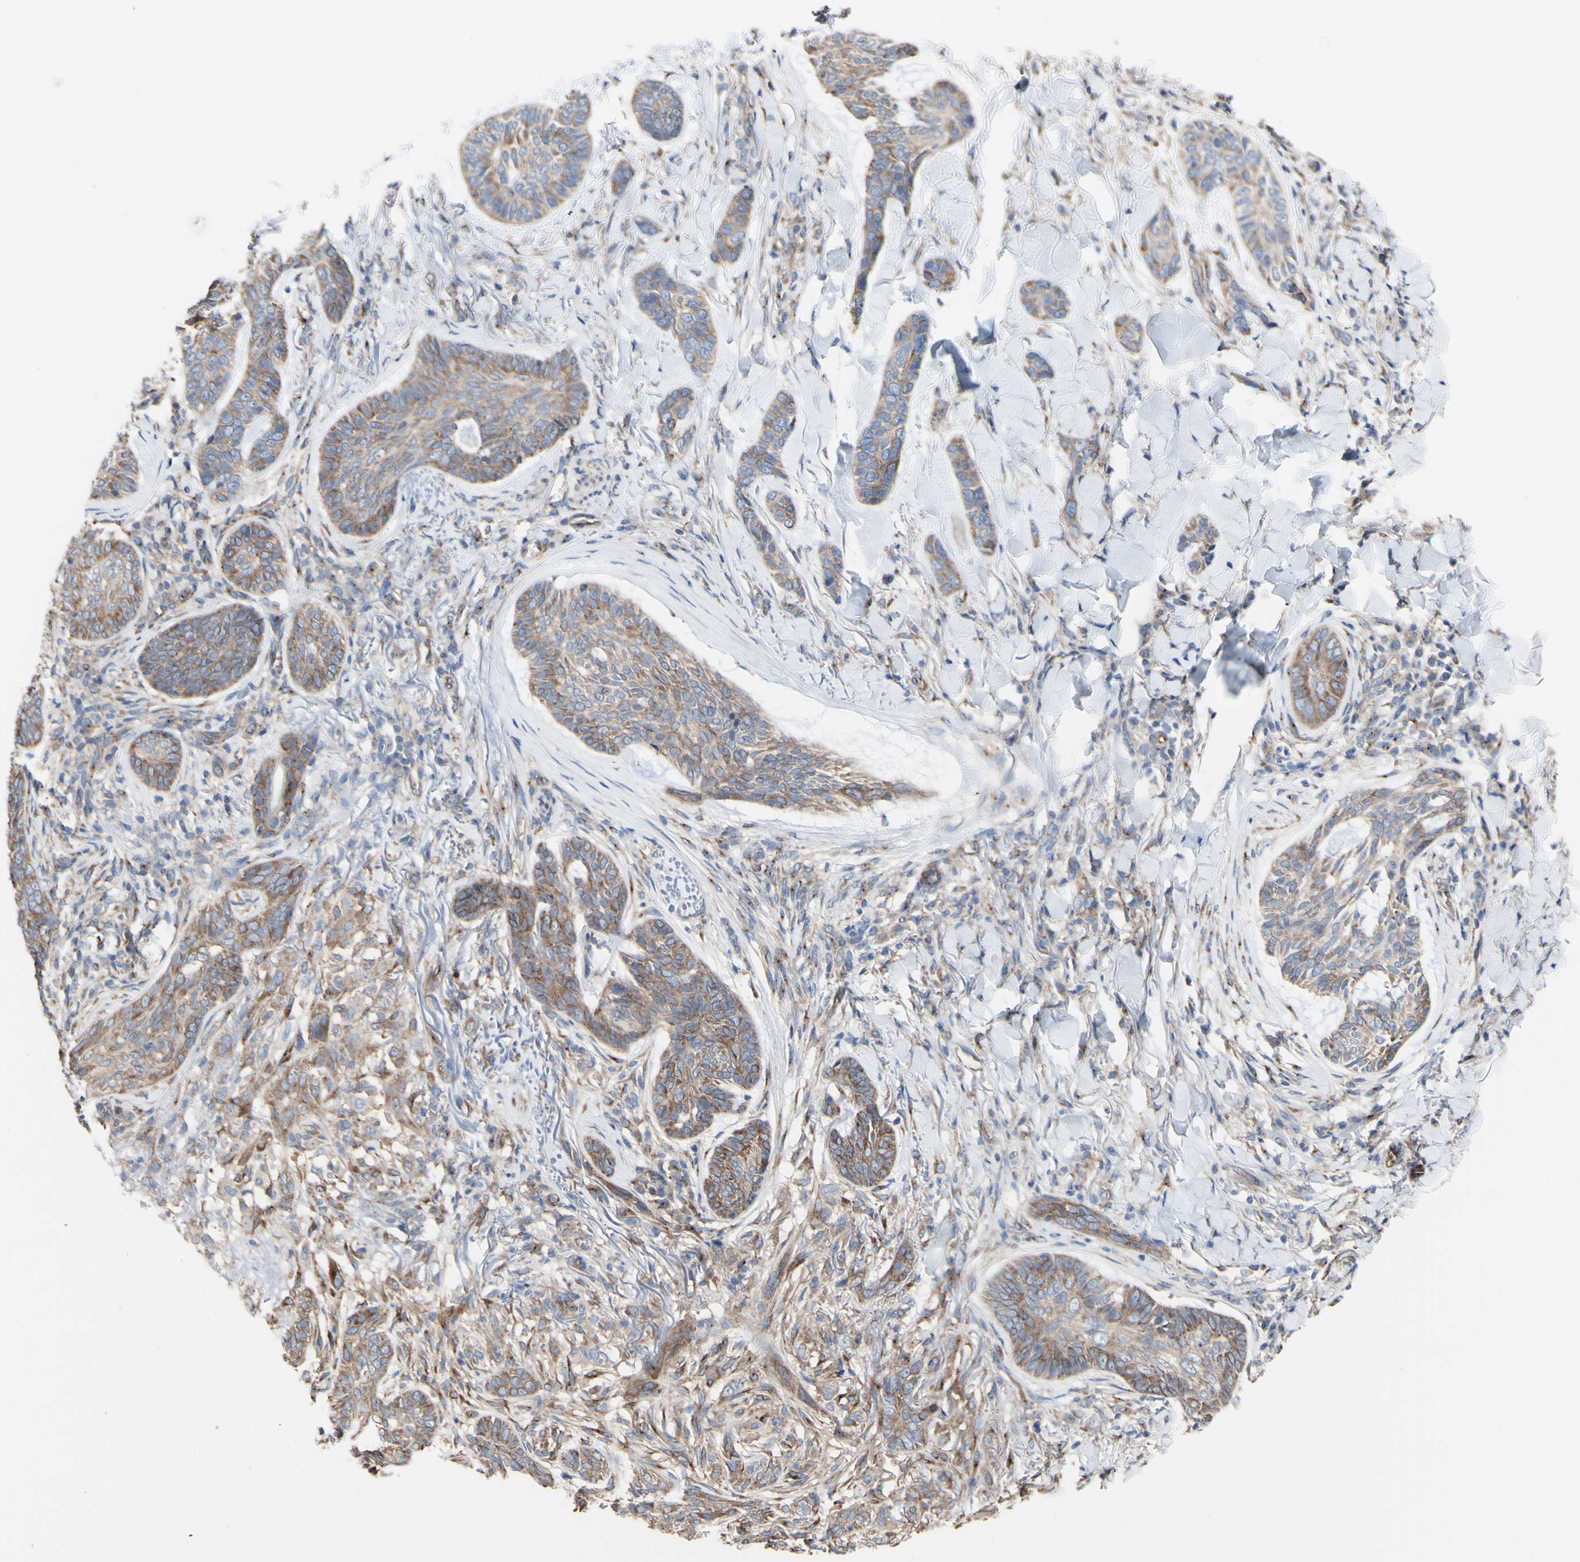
{"staining": {"intensity": "moderate", "quantity": ">75%", "location": "cytoplasmic/membranous"}, "tissue": "skin cancer", "cell_type": "Tumor cells", "image_type": "cancer", "snomed": [{"axis": "morphology", "description": "Basal cell carcinoma"}, {"axis": "topography", "description": "Skin"}], "caption": "This micrograph exhibits IHC staining of human skin cancer (basal cell carcinoma), with medium moderate cytoplasmic/membranous positivity in approximately >75% of tumor cells.", "gene": "LRIG3", "patient": {"sex": "male", "age": 43}}